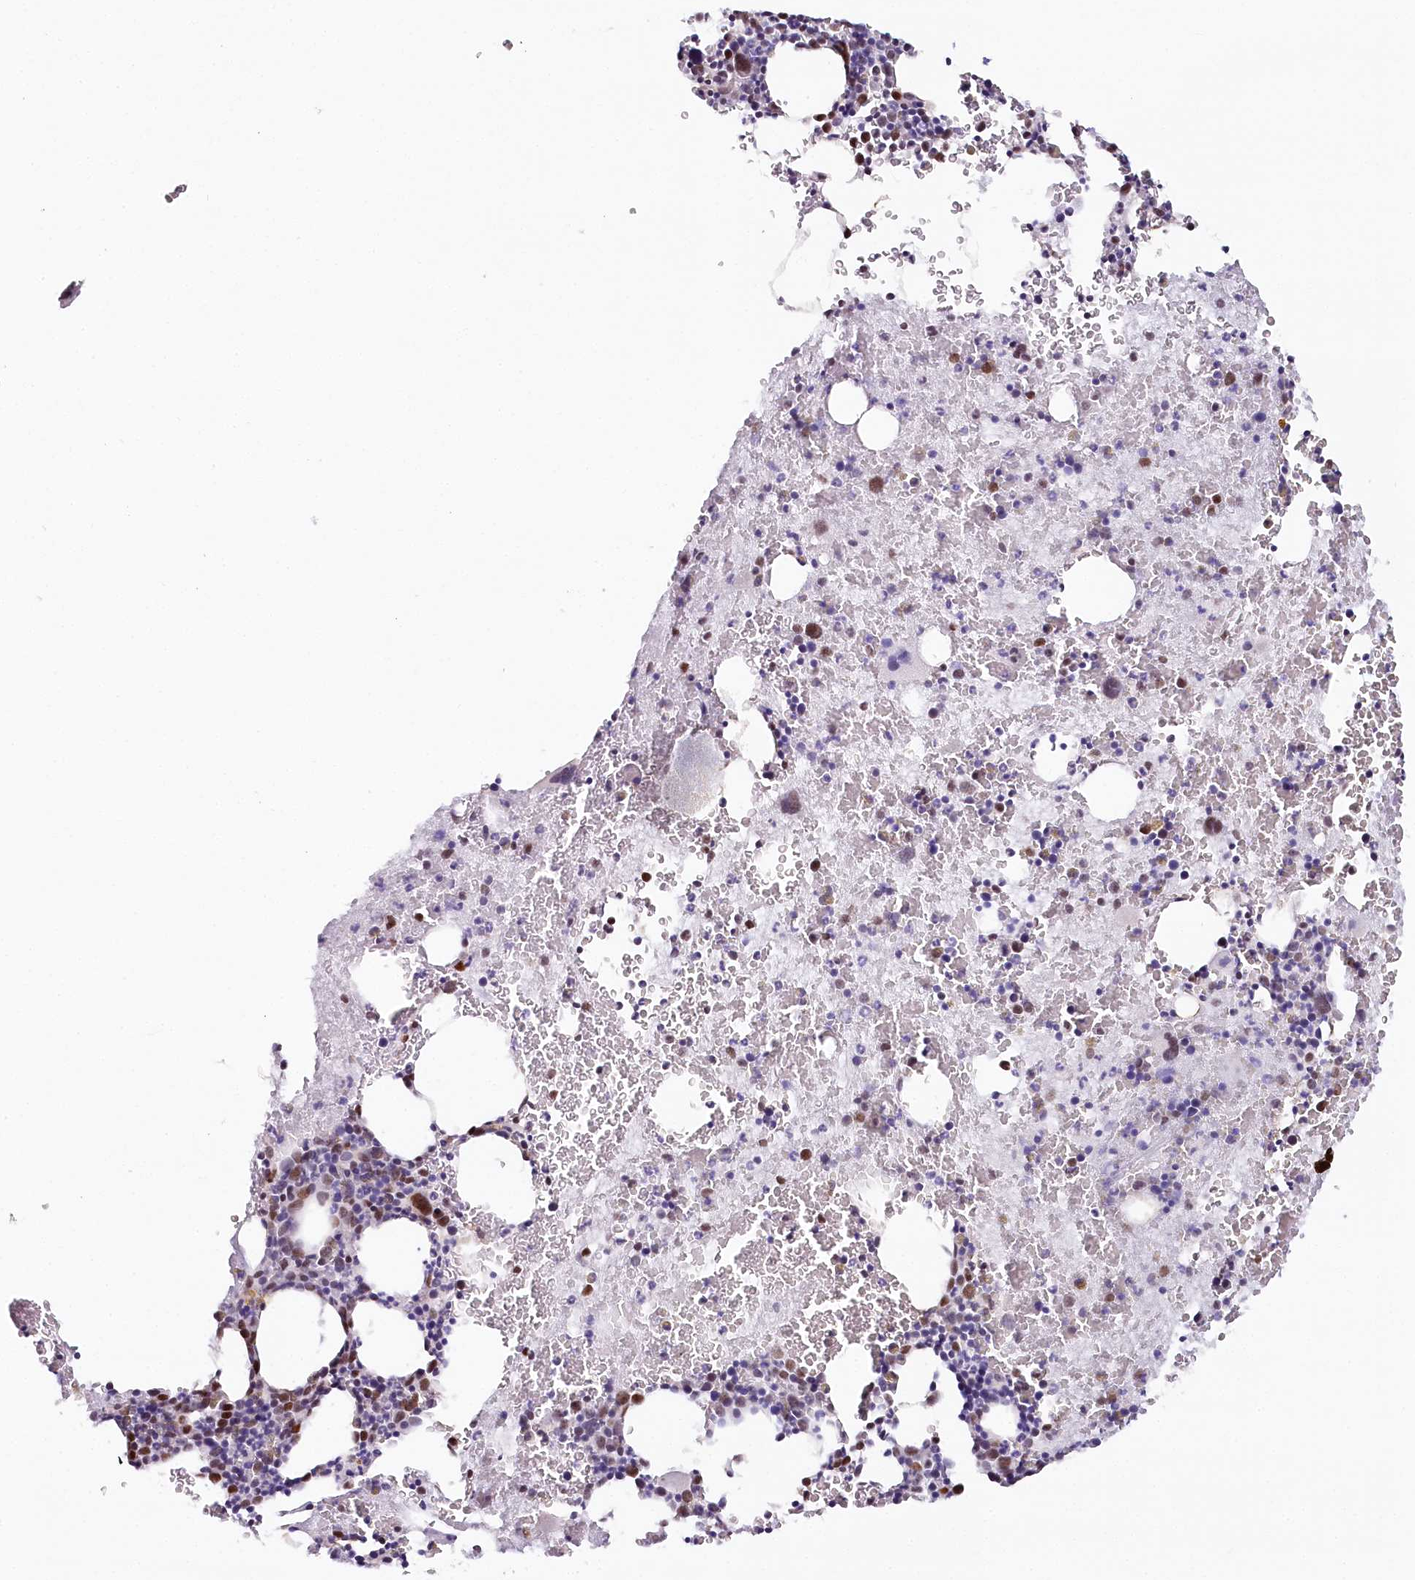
{"staining": {"intensity": "moderate", "quantity": "<25%", "location": "nuclear"}, "tissue": "bone marrow", "cell_type": "Hematopoietic cells", "image_type": "normal", "snomed": [{"axis": "morphology", "description": "Normal tissue, NOS"}, {"axis": "topography", "description": "Bone marrow"}], "caption": "Hematopoietic cells exhibit low levels of moderate nuclear staining in about <25% of cells in normal bone marrow. (Stains: DAB (3,3'-diaminobenzidine) in brown, nuclei in blue, Microscopy: brightfield microscopy at high magnification).", "gene": "TP53", "patient": {"sex": "male", "age": 36}}